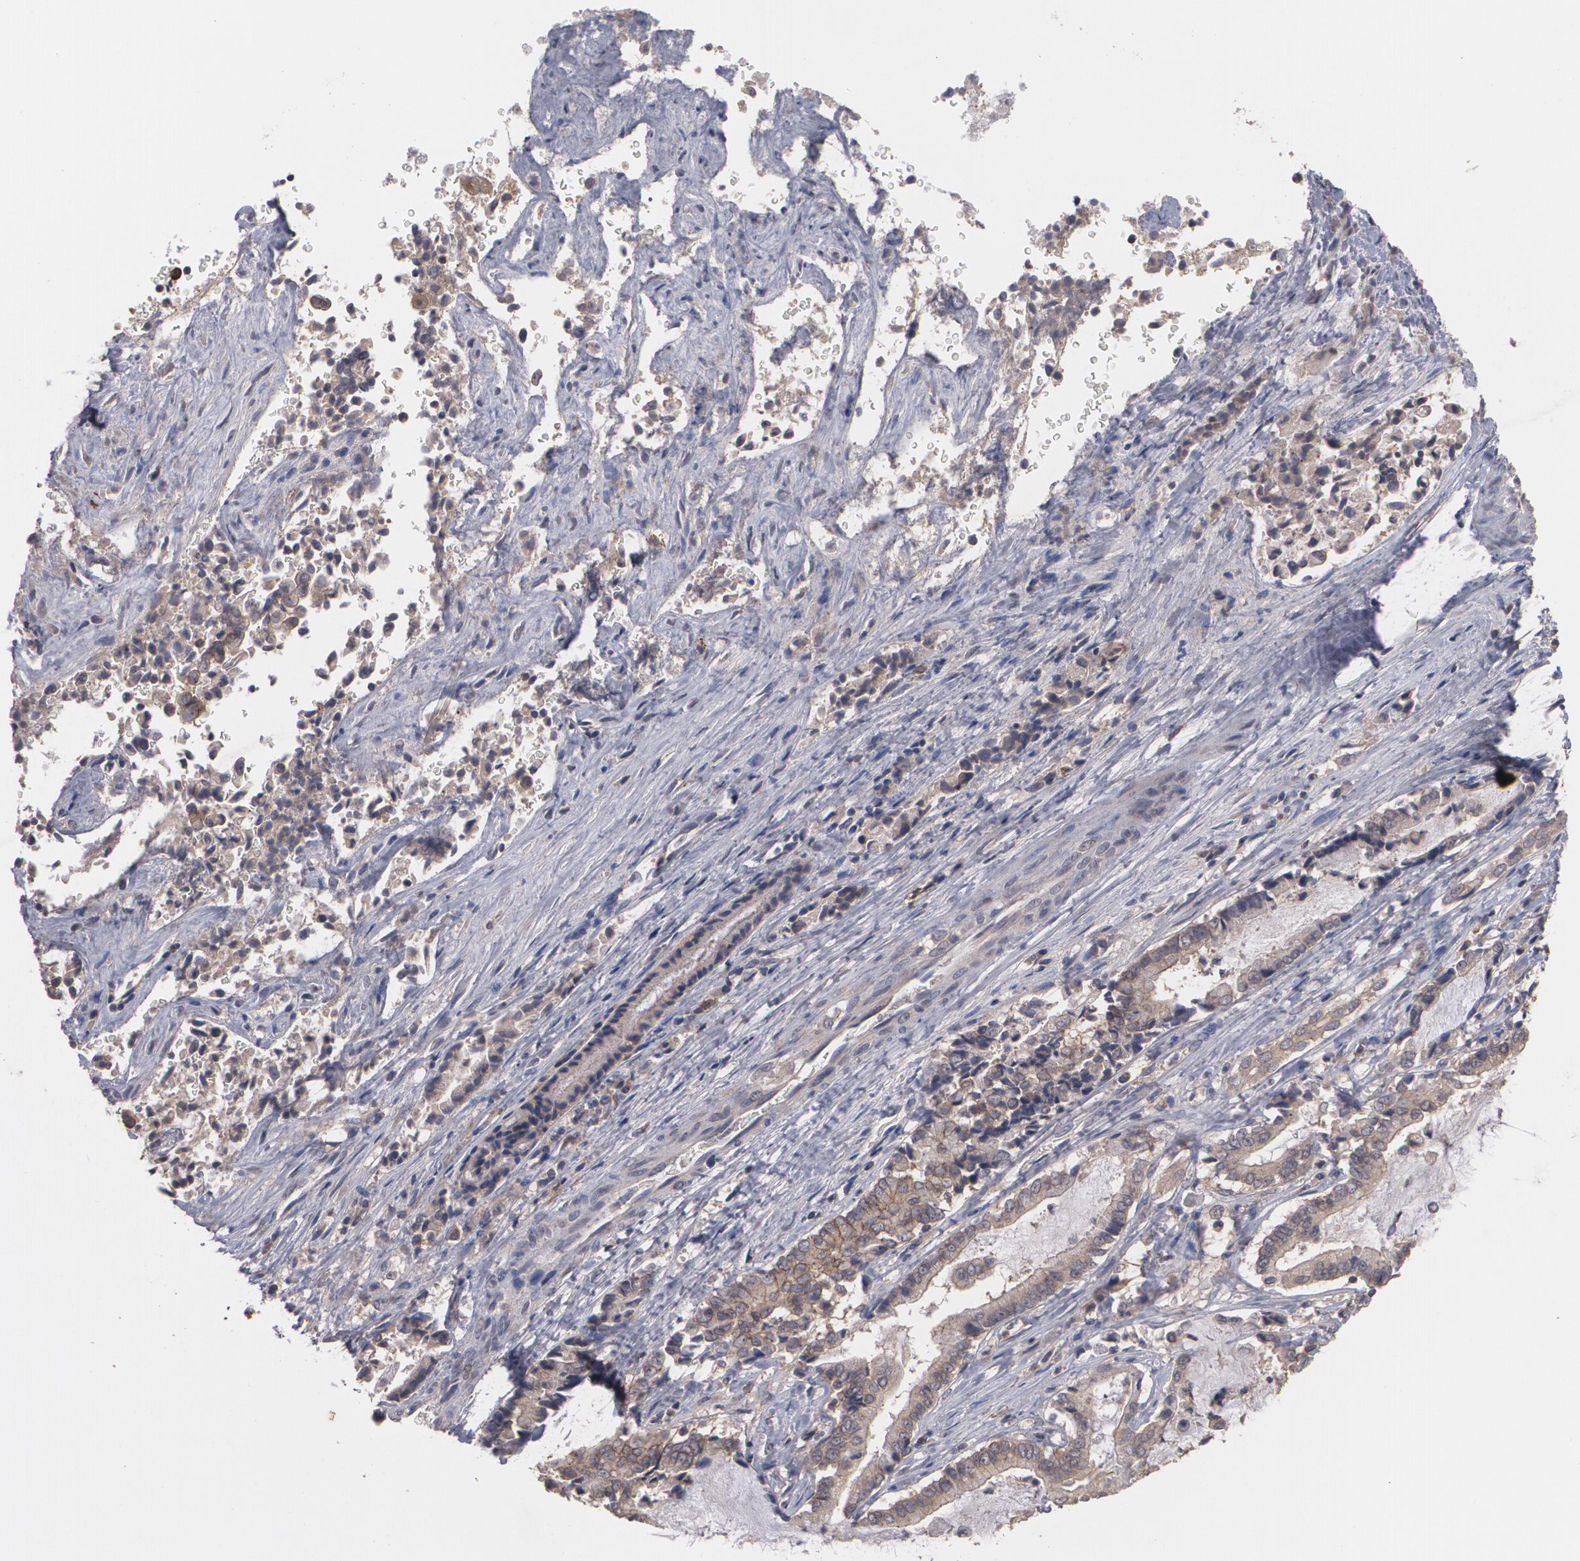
{"staining": {"intensity": "weak", "quantity": ">75%", "location": "cytoplasmic/membranous"}, "tissue": "liver cancer", "cell_type": "Tumor cells", "image_type": "cancer", "snomed": [{"axis": "morphology", "description": "Cholangiocarcinoma"}, {"axis": "topography", "description": "Liver"}], "caption": "Liver cancer (cholangiocarcinoma) was stained to show a protein in brown. There is low levels of weak cytoplasmic/membranous expression in approximately >75% of tumor cells.", "gene": "ARF6", "patient": {"sex": "male", "age": 57}}